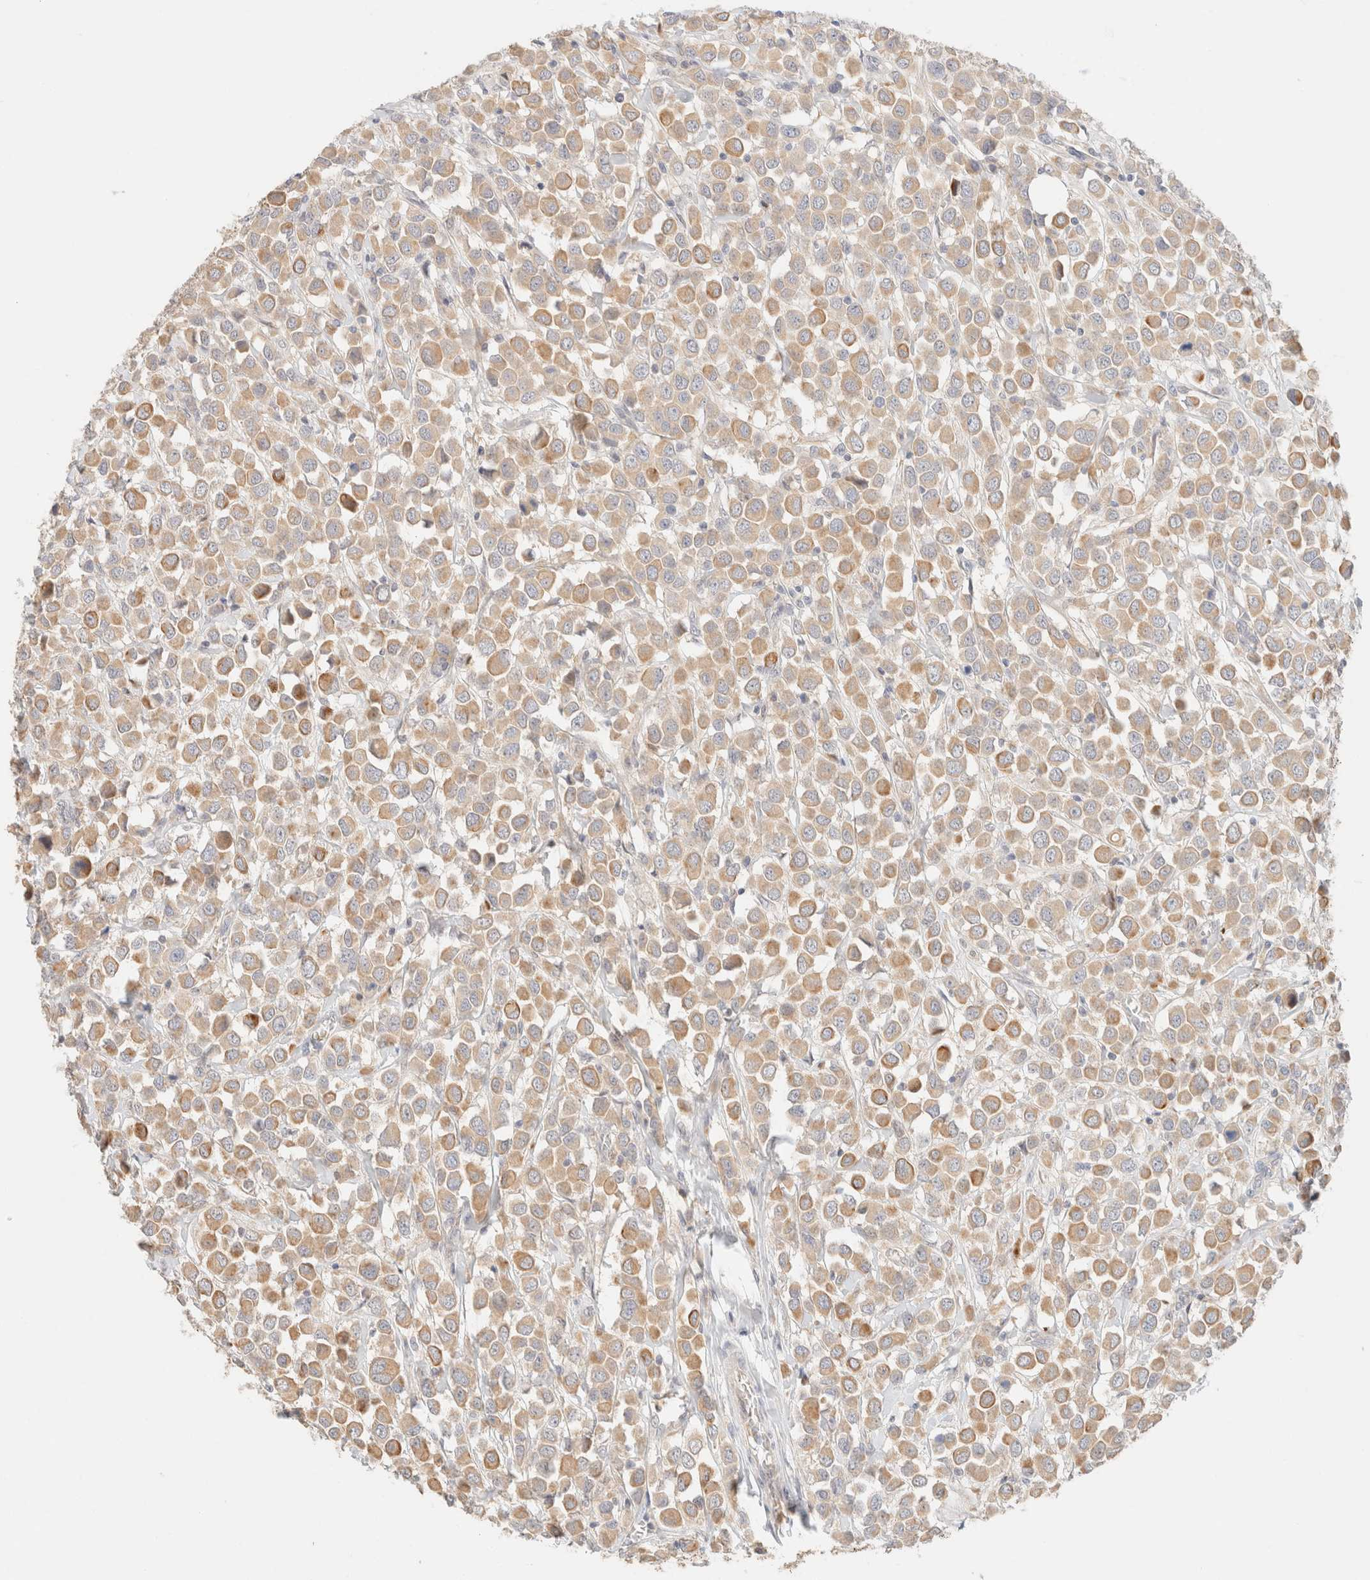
{"staining": {"intensity": "moderate", "quantity": ">75%", "location": "cytoplasmic/membranous"}, "tissue": "breast cancer", "cell_type": "Tumor cells", "image_type": "cancer", "snomed": [{"axis": "morphology", "description": "Duct carcinoma"}, {"axis": "topography", "description": "Breast"}], "caption": "Immunohistochemical staining of breast cancer (intraductal carcinoma) reveals medium levels of moderate cytoplasmic/membranous protein expression in about >75% of tumor cells.", "gene": "SGSM2", "patient": {"sex": "female", "age": 61}}